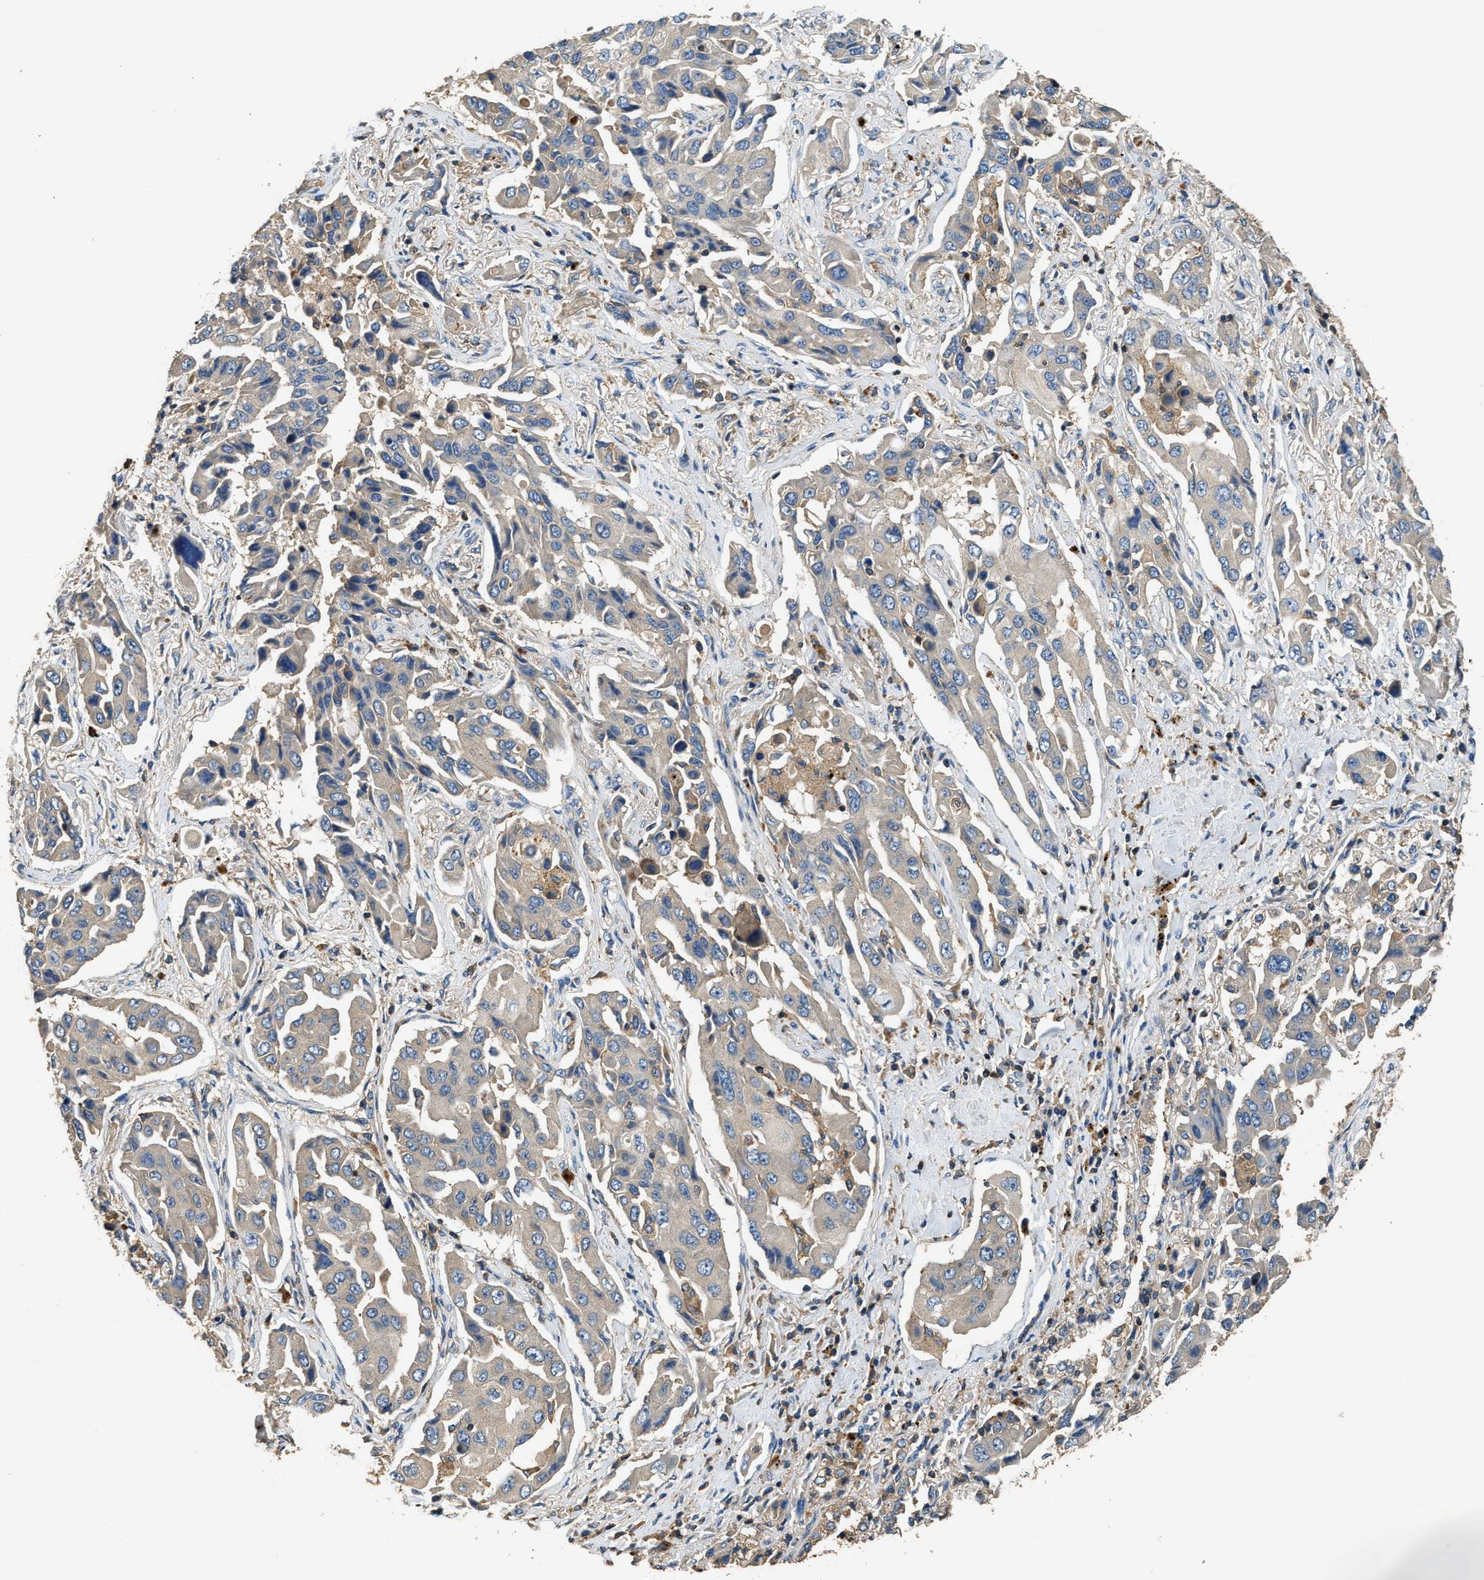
{"staining": {"intensity": "weak", "quantity": "<25%", "location": "cytoplasmic/membranous"}, "tissue": "lung cancer", "cell_type": "Tumor cells", "image_type": "cancer", "snomed": [{"axis": "morphology", "description": "Adenocarcinoma, NOS"}, {"axis": "topography", "description": "Lung"}], "caption": "Micrograph shows no protein positivity in tumor cells of lung cancer tissue.", "gene": "BLOC1S1", "patient": {"sex": "female", "age": 65}}